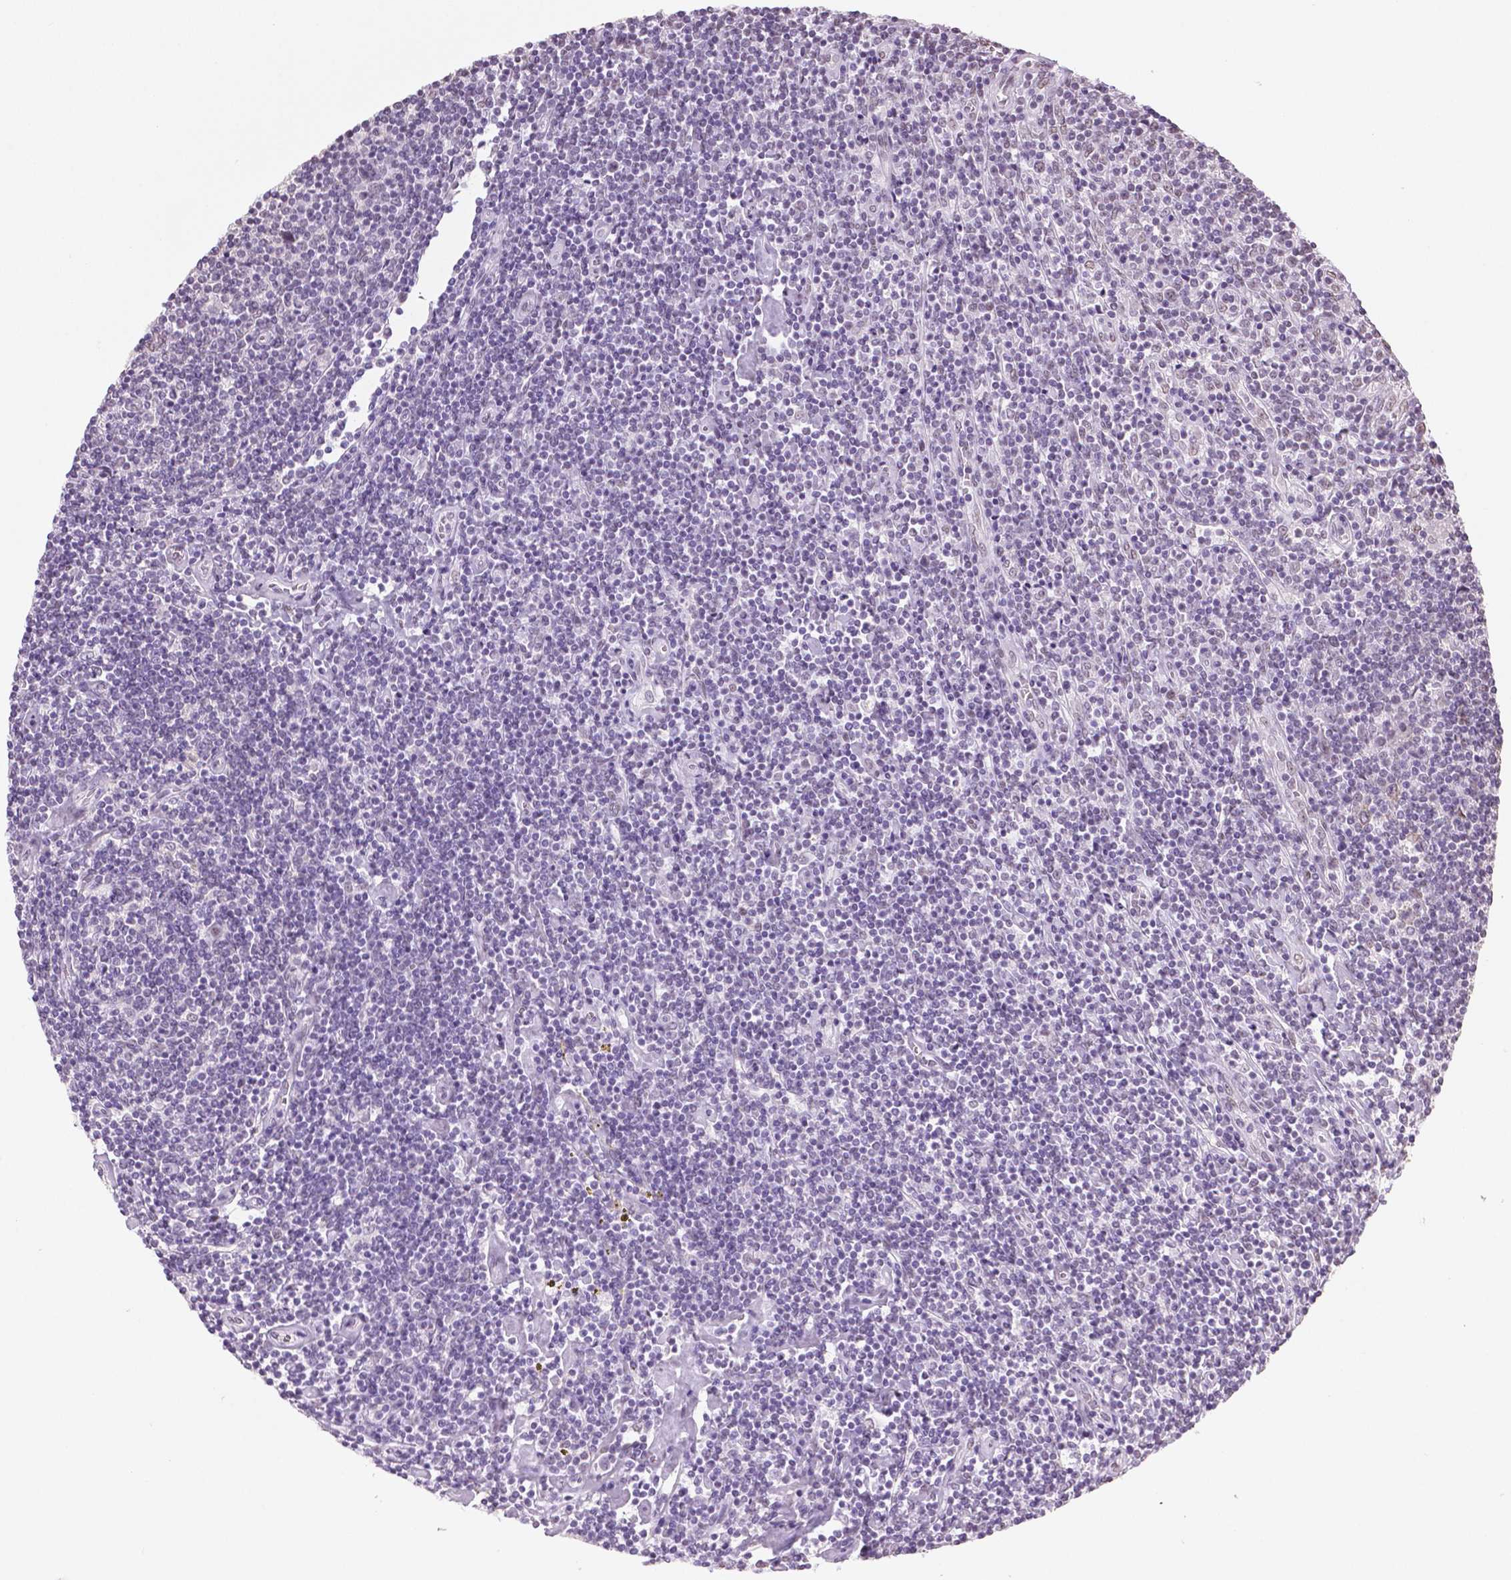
{"staining": {"intensity": "weak", "quantity": "<25%", "location": "nuclear"}, "tissue": "lymphoma", "cell_type": "Tumor cells", "image_type": "cancer", "snomed": [{"axis": "morphology", "description": "Hodgkin's disease, NOS"}, {"axis": "topography", "description": "Lymph node"}], "caption": "Immunohistochemistry (IHC) of Hodgkin's disease displays no positivity in tumor cells.", "gene": "IGF2BP1", "patient": {"sex": "male", "age": 40}}